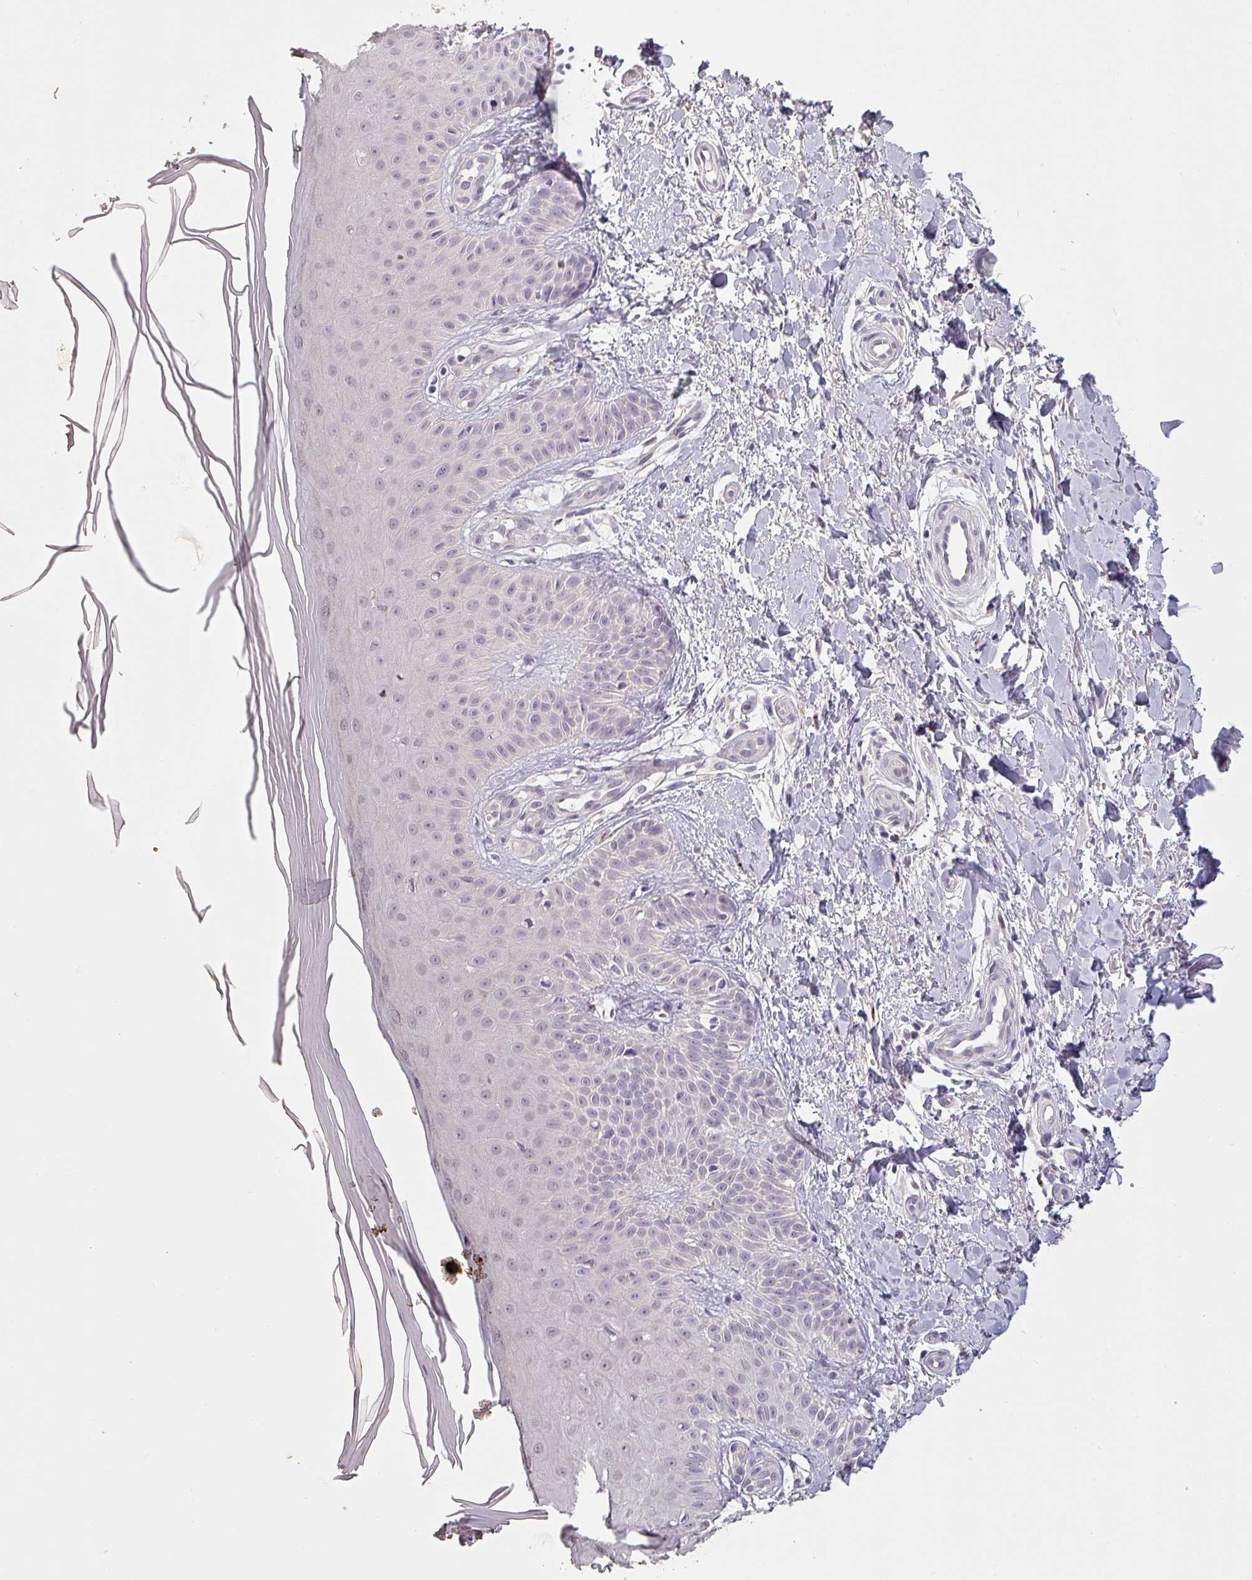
{"staining": {"intensity": "negative", "quantity": "none", "location": "none"}, "tissue": "skin", "cell_type": "Fibroblasts", "image_type": "normal", "snomed": [{"axis": "morphology", "description": "Normal tissue, NOS"}, {"axis": "topography", "description": "Skin"}], "caption": "IHC histopathology image of unremarkable skin: skin stained with DAB shows no significant protein expression in fibroblasts.", "gene": "LYPLA1", "patient": {"sex": "male", "age": 81}}